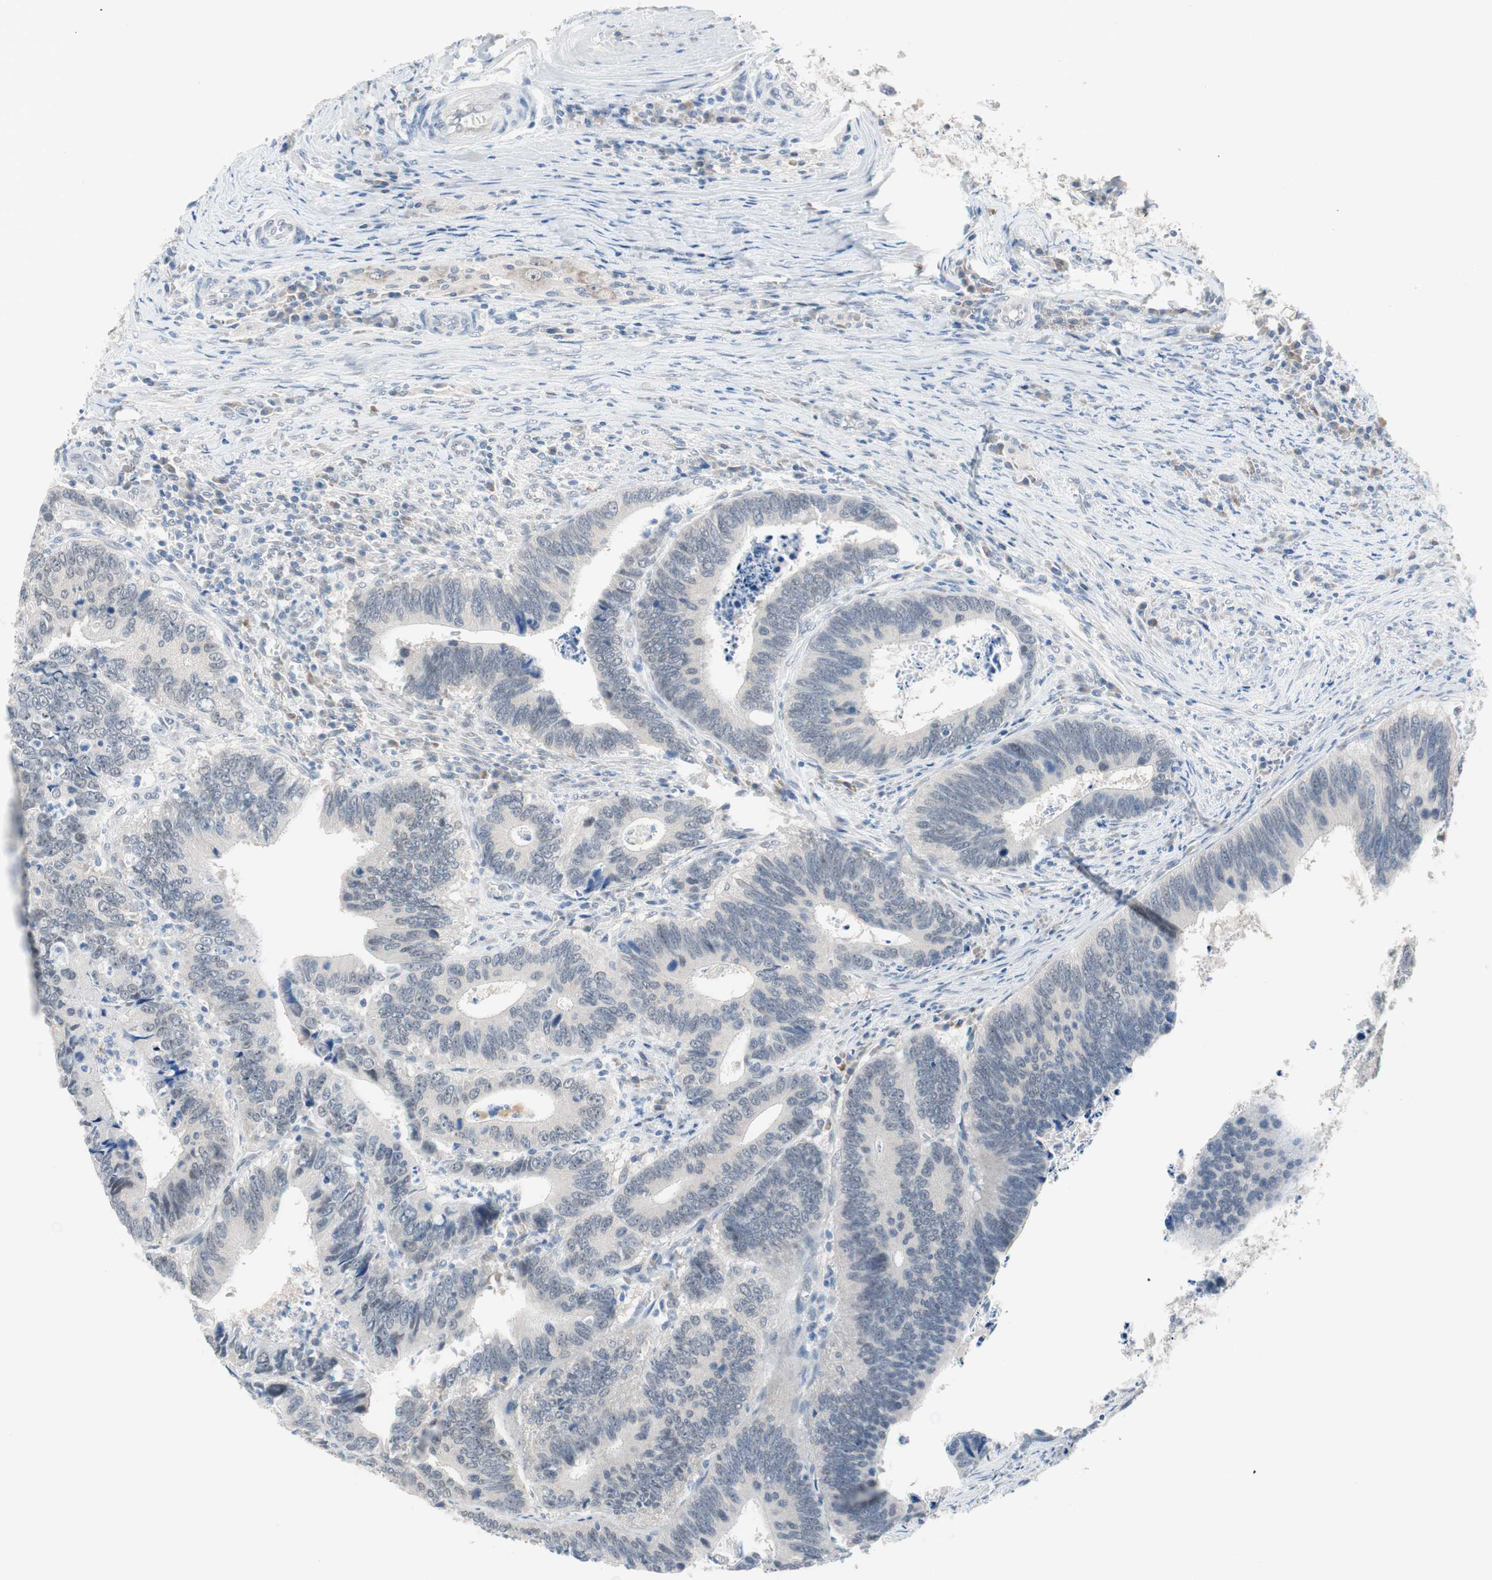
{"staining": {"intensity": "negative", "quantity": "none", "location": "none"}, "tissue": "colorectal cancer", "cell_type": "Tumor cells", "image_type": "cancer", "snomed": [{"axis": "morphology", "description": "Adenocarcinoma, NOS"}, {"axis": "topography", "description": "Colon"}], "caption": "The micrograph exhibits no staining of tumor cells in adenocarcinoma (colorectal). Nuclei are stained in blue.", "gene": "GRHL1", "patient": {"sex": "male", "age": 72}}